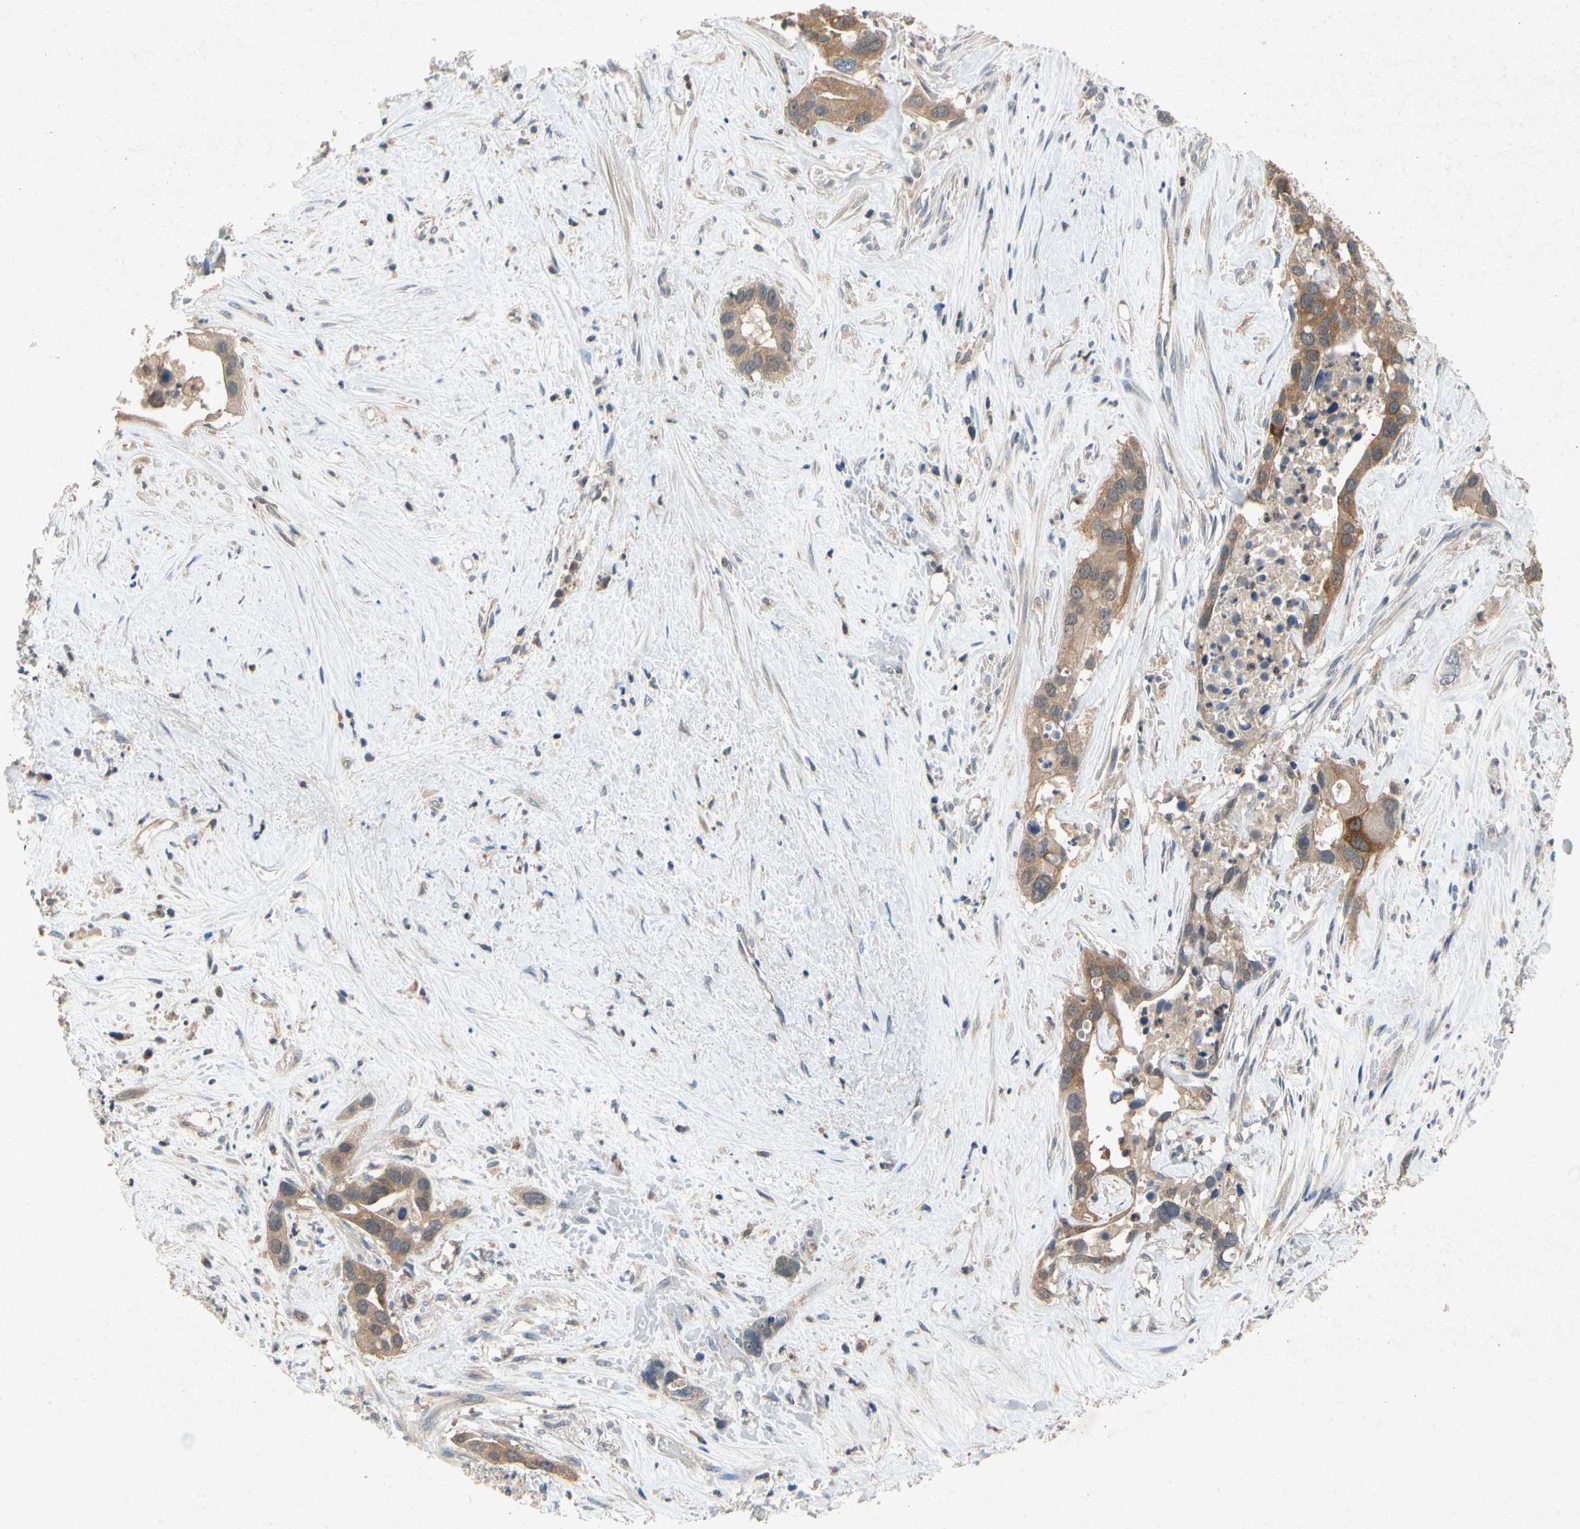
{"staining": {"intensity": "moderate", "quantity": ">75%", "location": "cytoplasmic/membranous"}, "tissue": "liver cancer", "cell_type": "Tumor cells", "image_type": "cancer", "snomed": [{"axis": "morphology", "description": "Cholangiocarcinoma"}, {"axis": "topography", "description": "Liver"}], "caption": "Protein staining of liver cholangiocarcinoma tissue demonstrates moderate cytoplasmic/membranous expression in about >75% of tumor cells.", "gene": "RPS6KA1", "patient": {"sex": "female", "age": 65}}